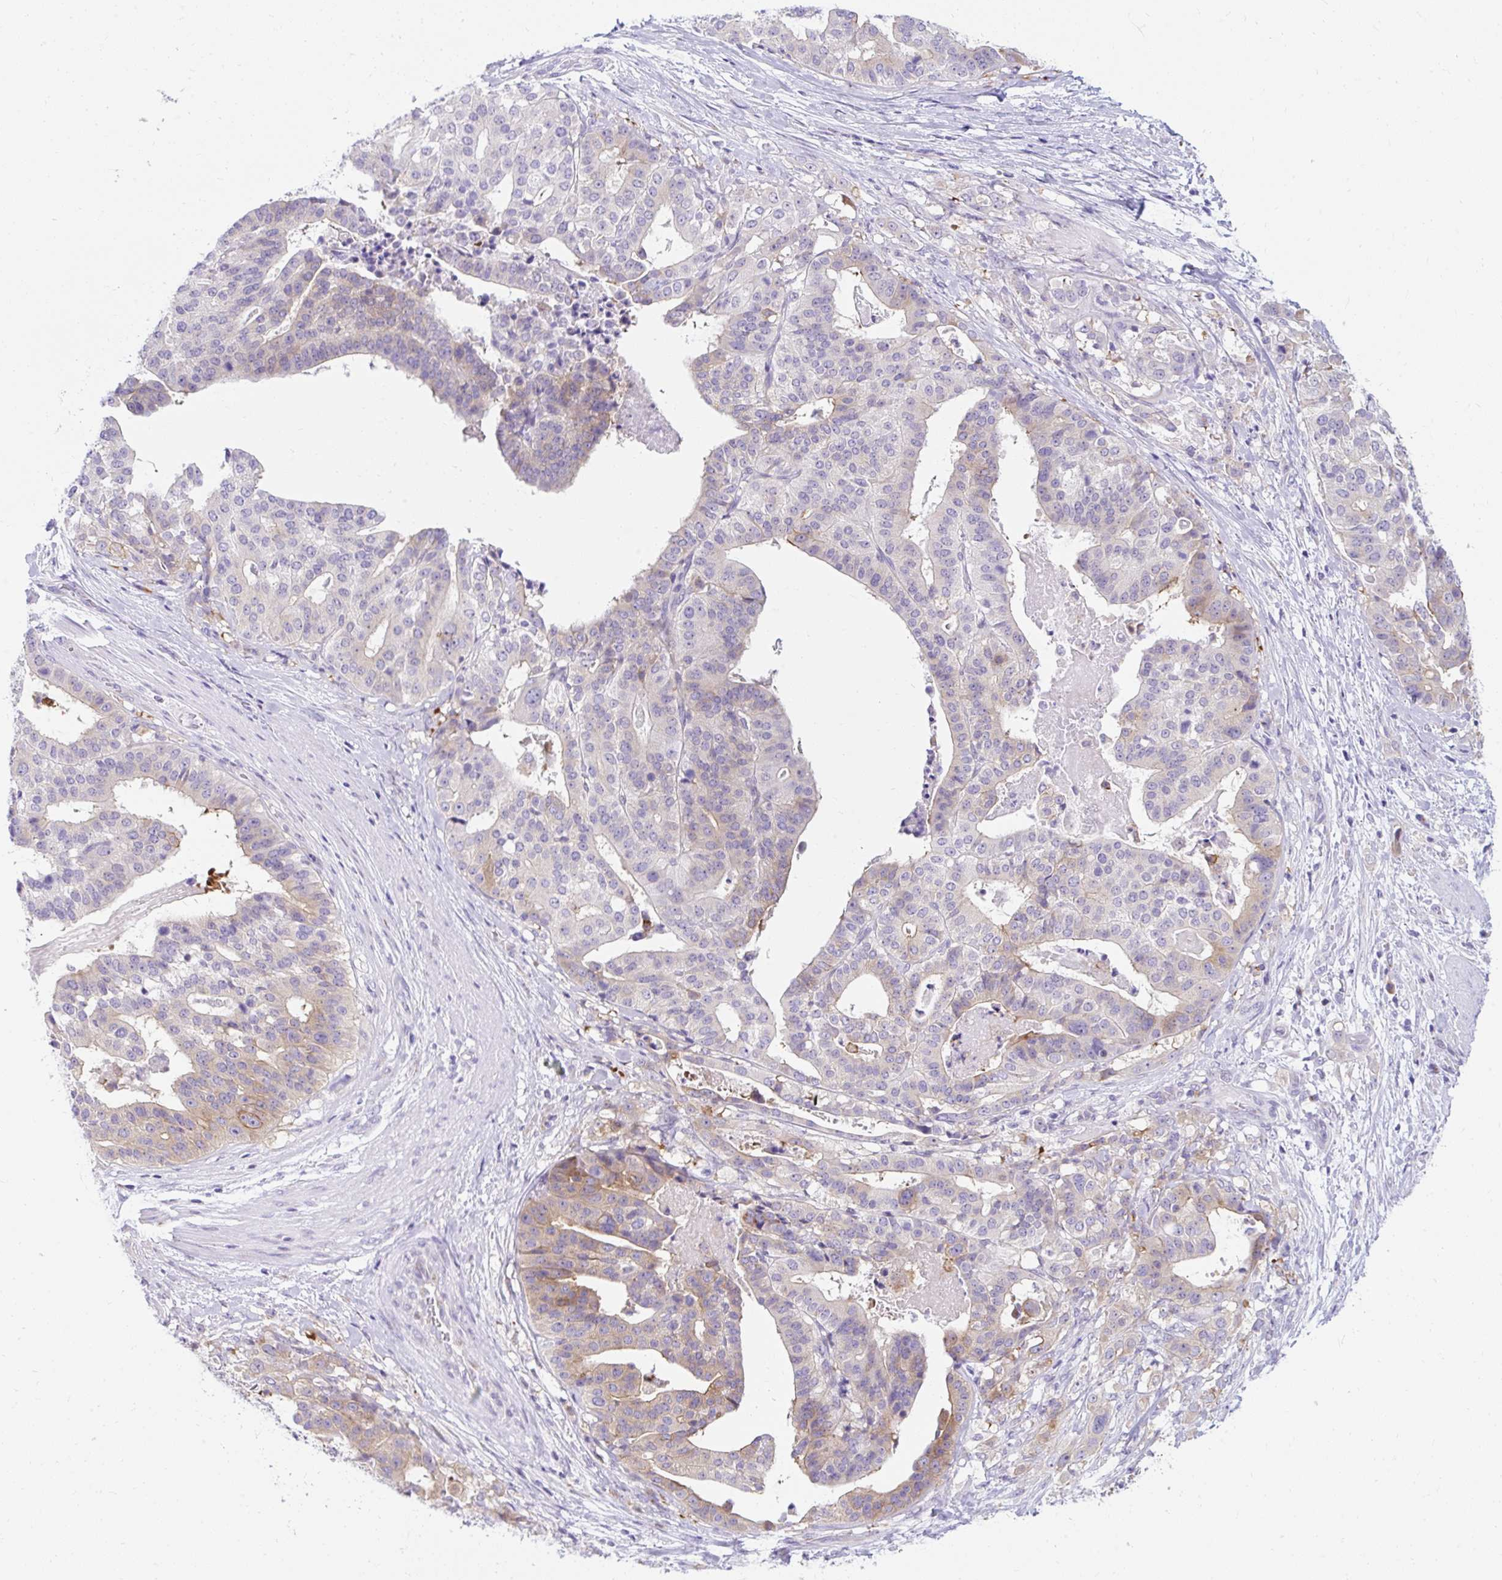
{"staining": {"intensity": "weak", "quantity": "25%-75%", "location": "cytoplasmic/membranous"}, "tissue": "stomach cancer", "cell_type": "Tumor cells", "image_type": "cancer", "snomed": [{"axis": "morphology", "description": "Adenocarcinoma, NOS"}, {"axis": "topography", "description": "Stomach"}], "caption": "The immunohistochemical stain highlights weak cytoplasmic/membranous staining in tumor cells of stomach cancer tissue. (Brightfield microscopy of DAB IHC at high magnification).", "gene": "GOLGA8A", "patient": {"sex": "male", "age": 48}}